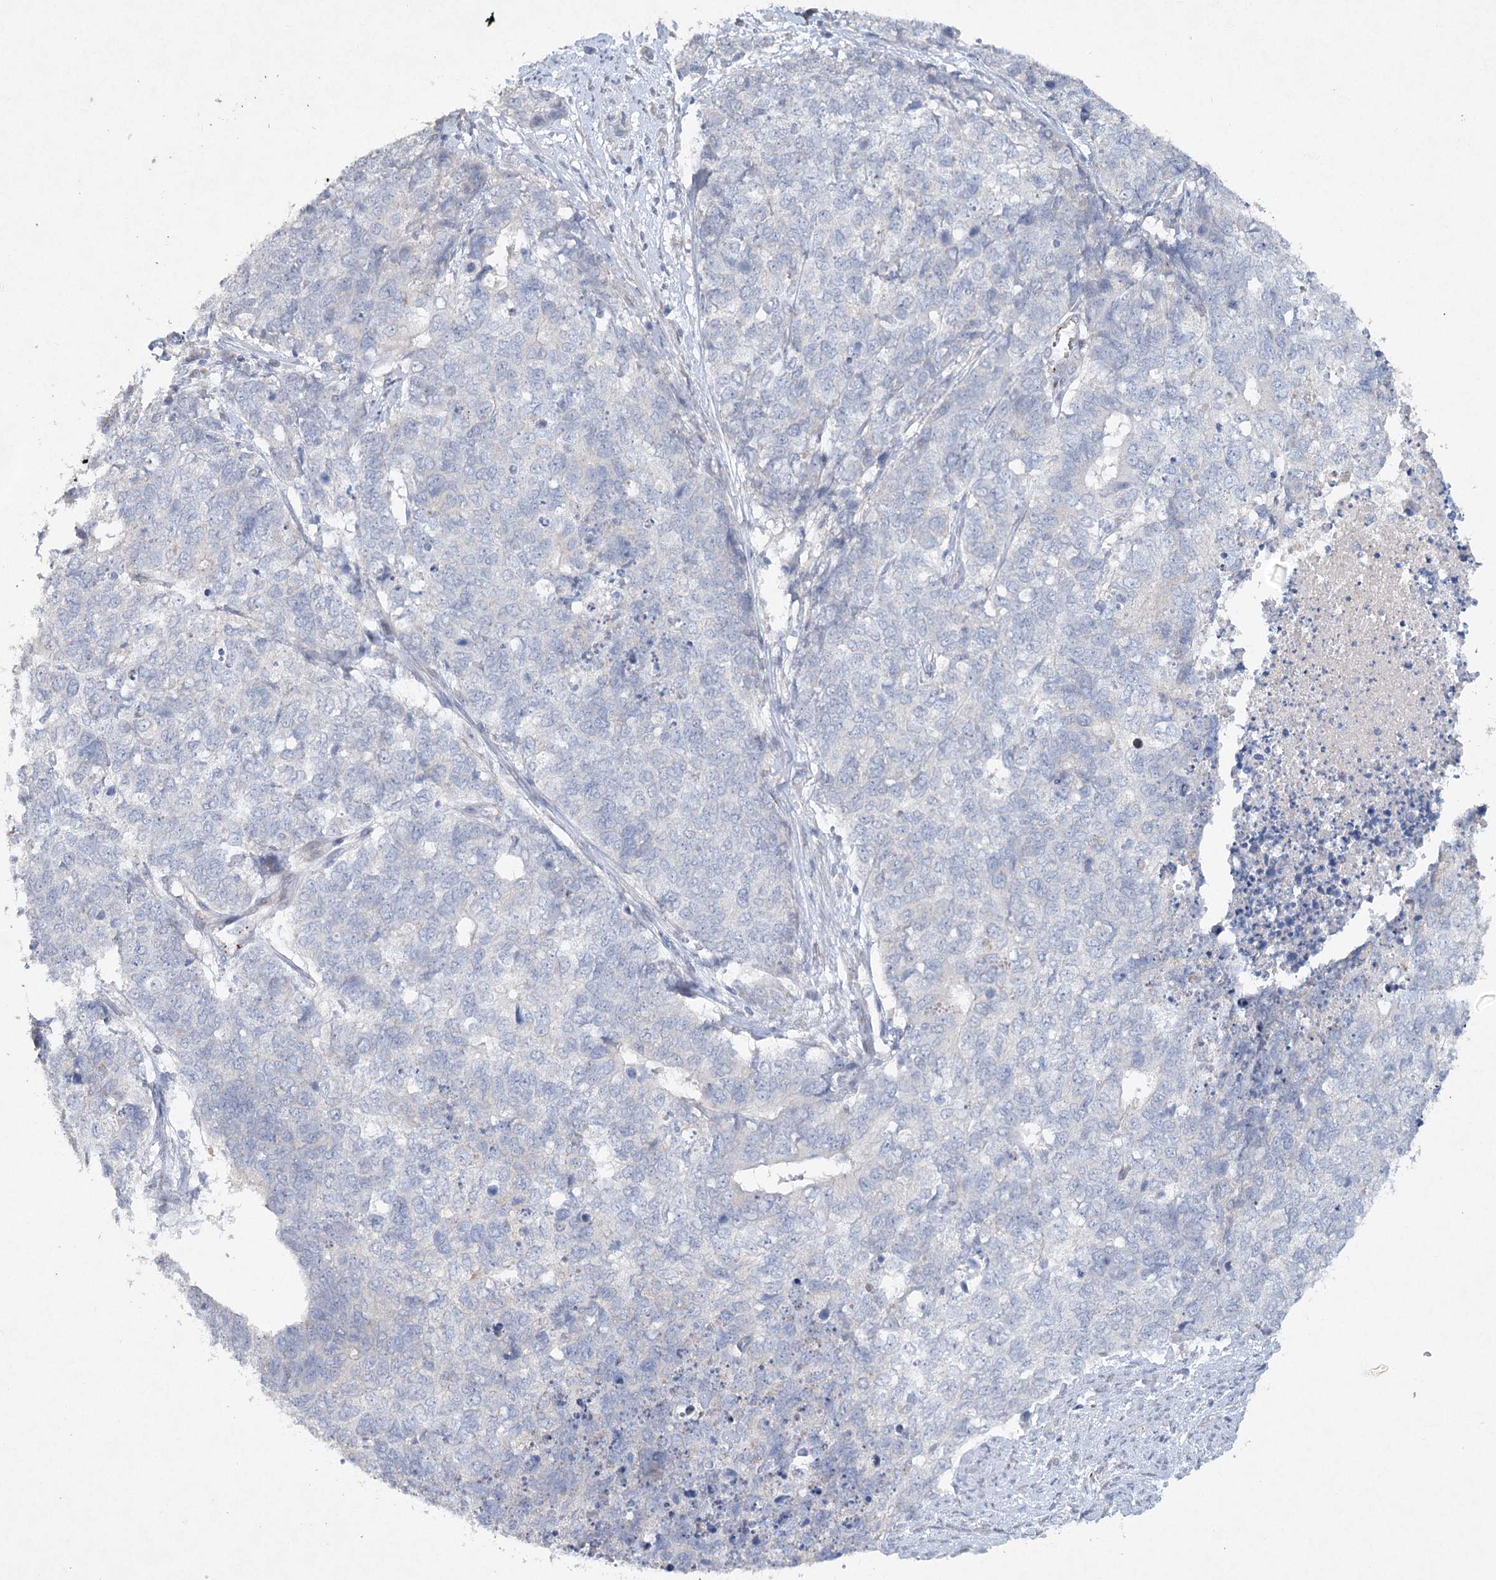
{"staining": {"intensity": "negative", "quantity": "none", "location": "none"}, "tissue": "cervical cancer", "cell_type": "Tumor cells", "image_type": "cancer", "snomed": [{"axis": "morphology", "description": "Squamous cell carcinoma, NOS"}, {"axis": "topography", "description": "Cervix"}], "caption": "This is an IHC histopathology image of human cervical squamous cell carcinoma. There is no staining in tumor cells.", "gene": "RFX6", "patient": {"sex": "female", "age": 63}}